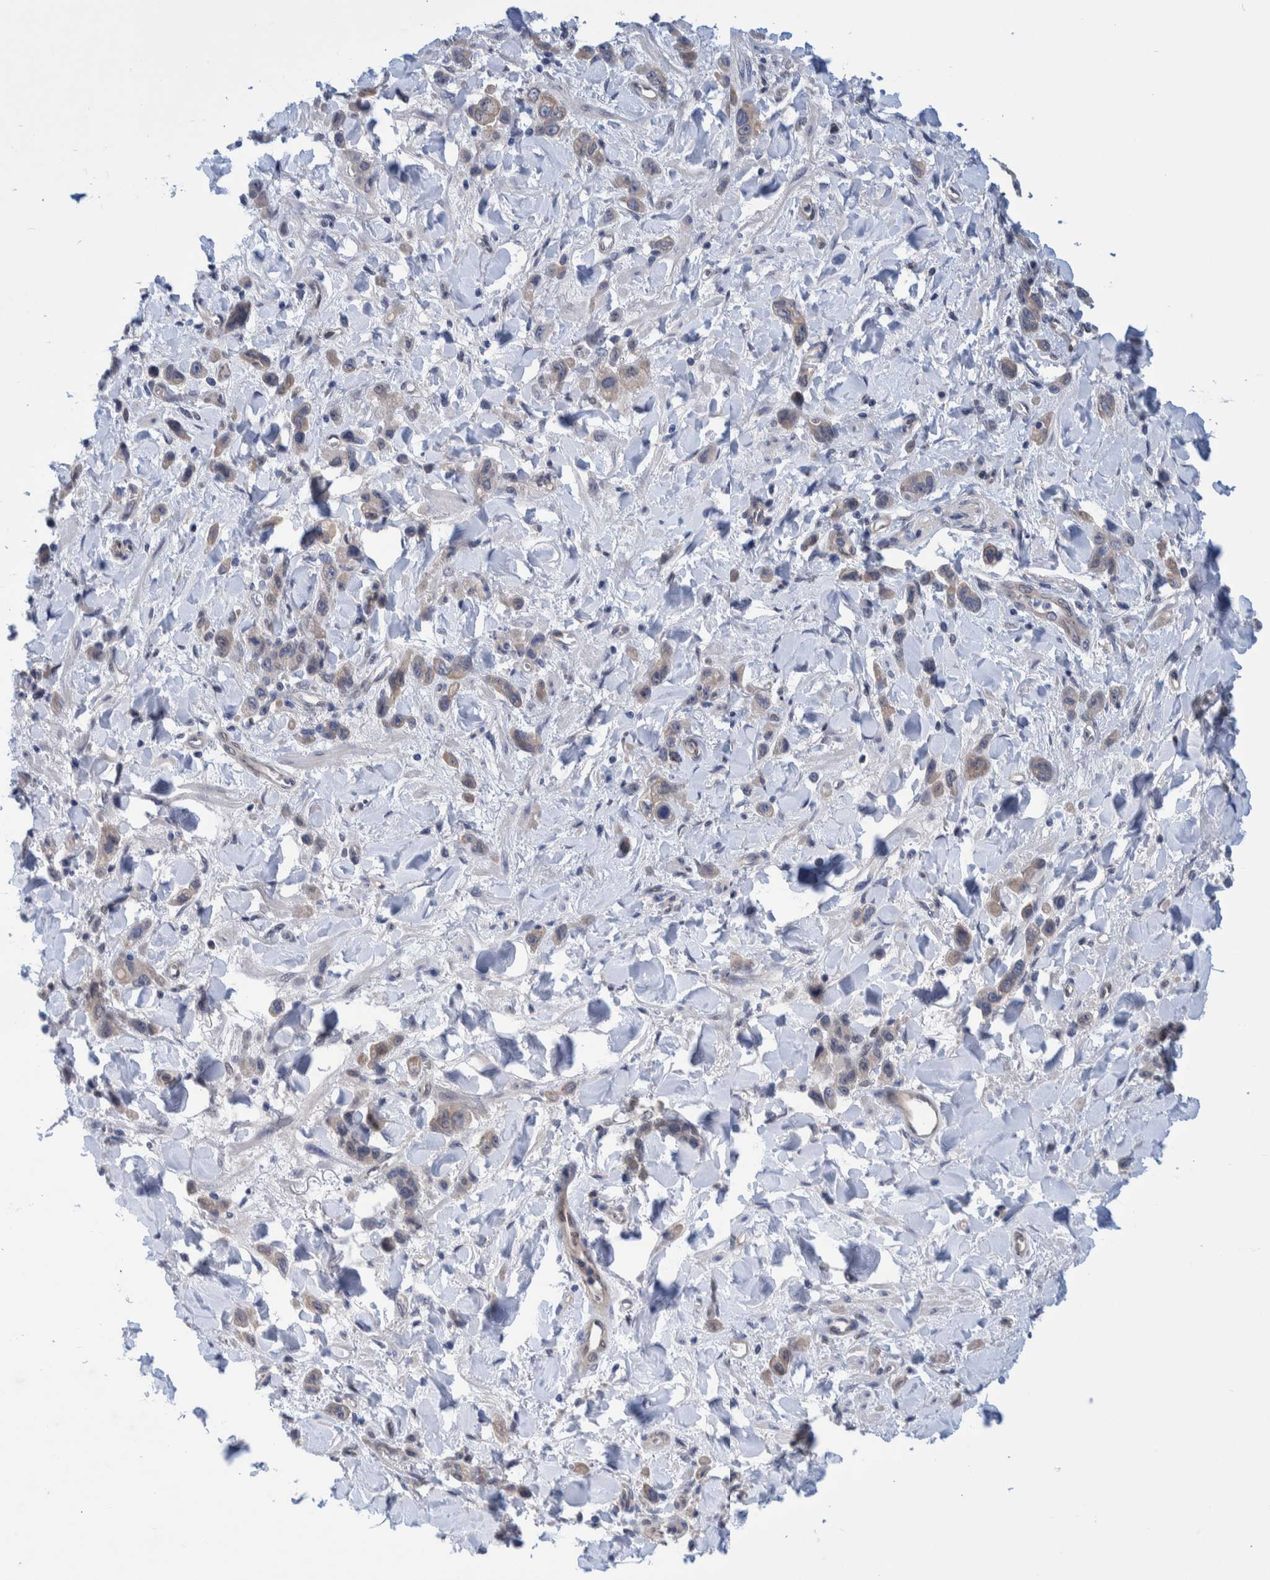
{"staining": {"intensity": "weak", "quantity": ">75%", "location": "cytoplasmic/membranous"}, "tissue": "stomach cancer", "cell_type": "Tumor cells", "image_type": "cancer", "snomed": [{"axis": "morphology", "description": "Normal tissue, NOS"}, {"axis": "morphology", "description": "Adenocarcinoma, NOS"}, {"axis": "topography", "description": "Stomach"}], "caption": "A brown stain highlights weak cytoplasmic/membranous staining of a protein in stomach cancer (adenocarcinoma) tumor cells.", "gene": "PFAS", "patient": {"sex": "male", "age": 82}}